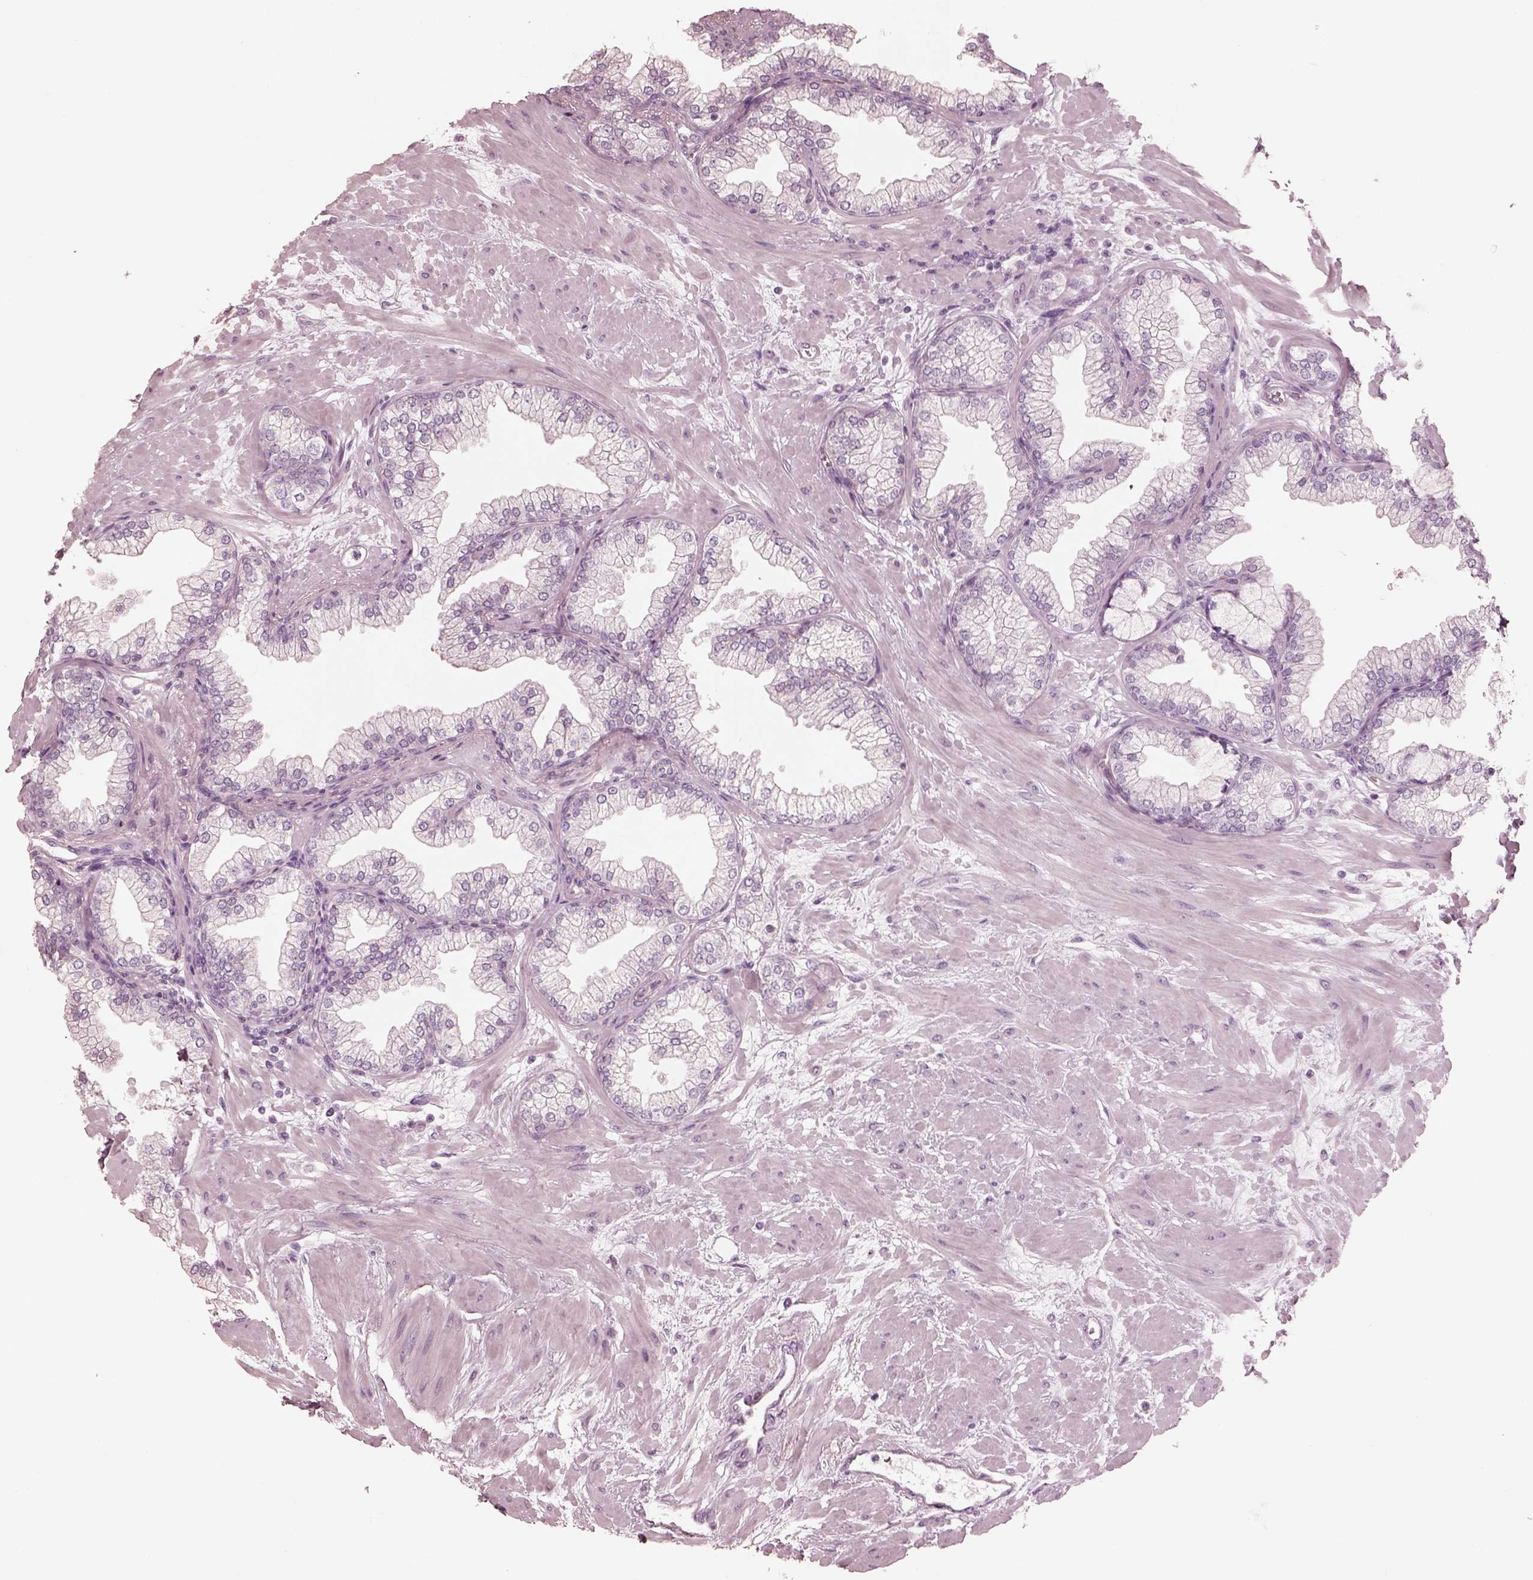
{"staining": {"intensity": "negative", "quantity": "none", "location": "none"}, "tissue": "prostate", "cell_type": "Glandular cells", "image_type": "normal", "snomed": [{"axis": "morphology", "description": "Normal tissue, NOS"}, {"axis": "topography", "description": "Prostate"}, {"axis": "topography", "description": "Peripheral nerve tissue"}], "caption": "Immunohistochemistry (IHC) photomicrograph of benign prostate stained for a protein (brown), which reveals no expression in glandular cells.", "gene": "ZP4", "patient": {"sex": "male", "age": 61}}